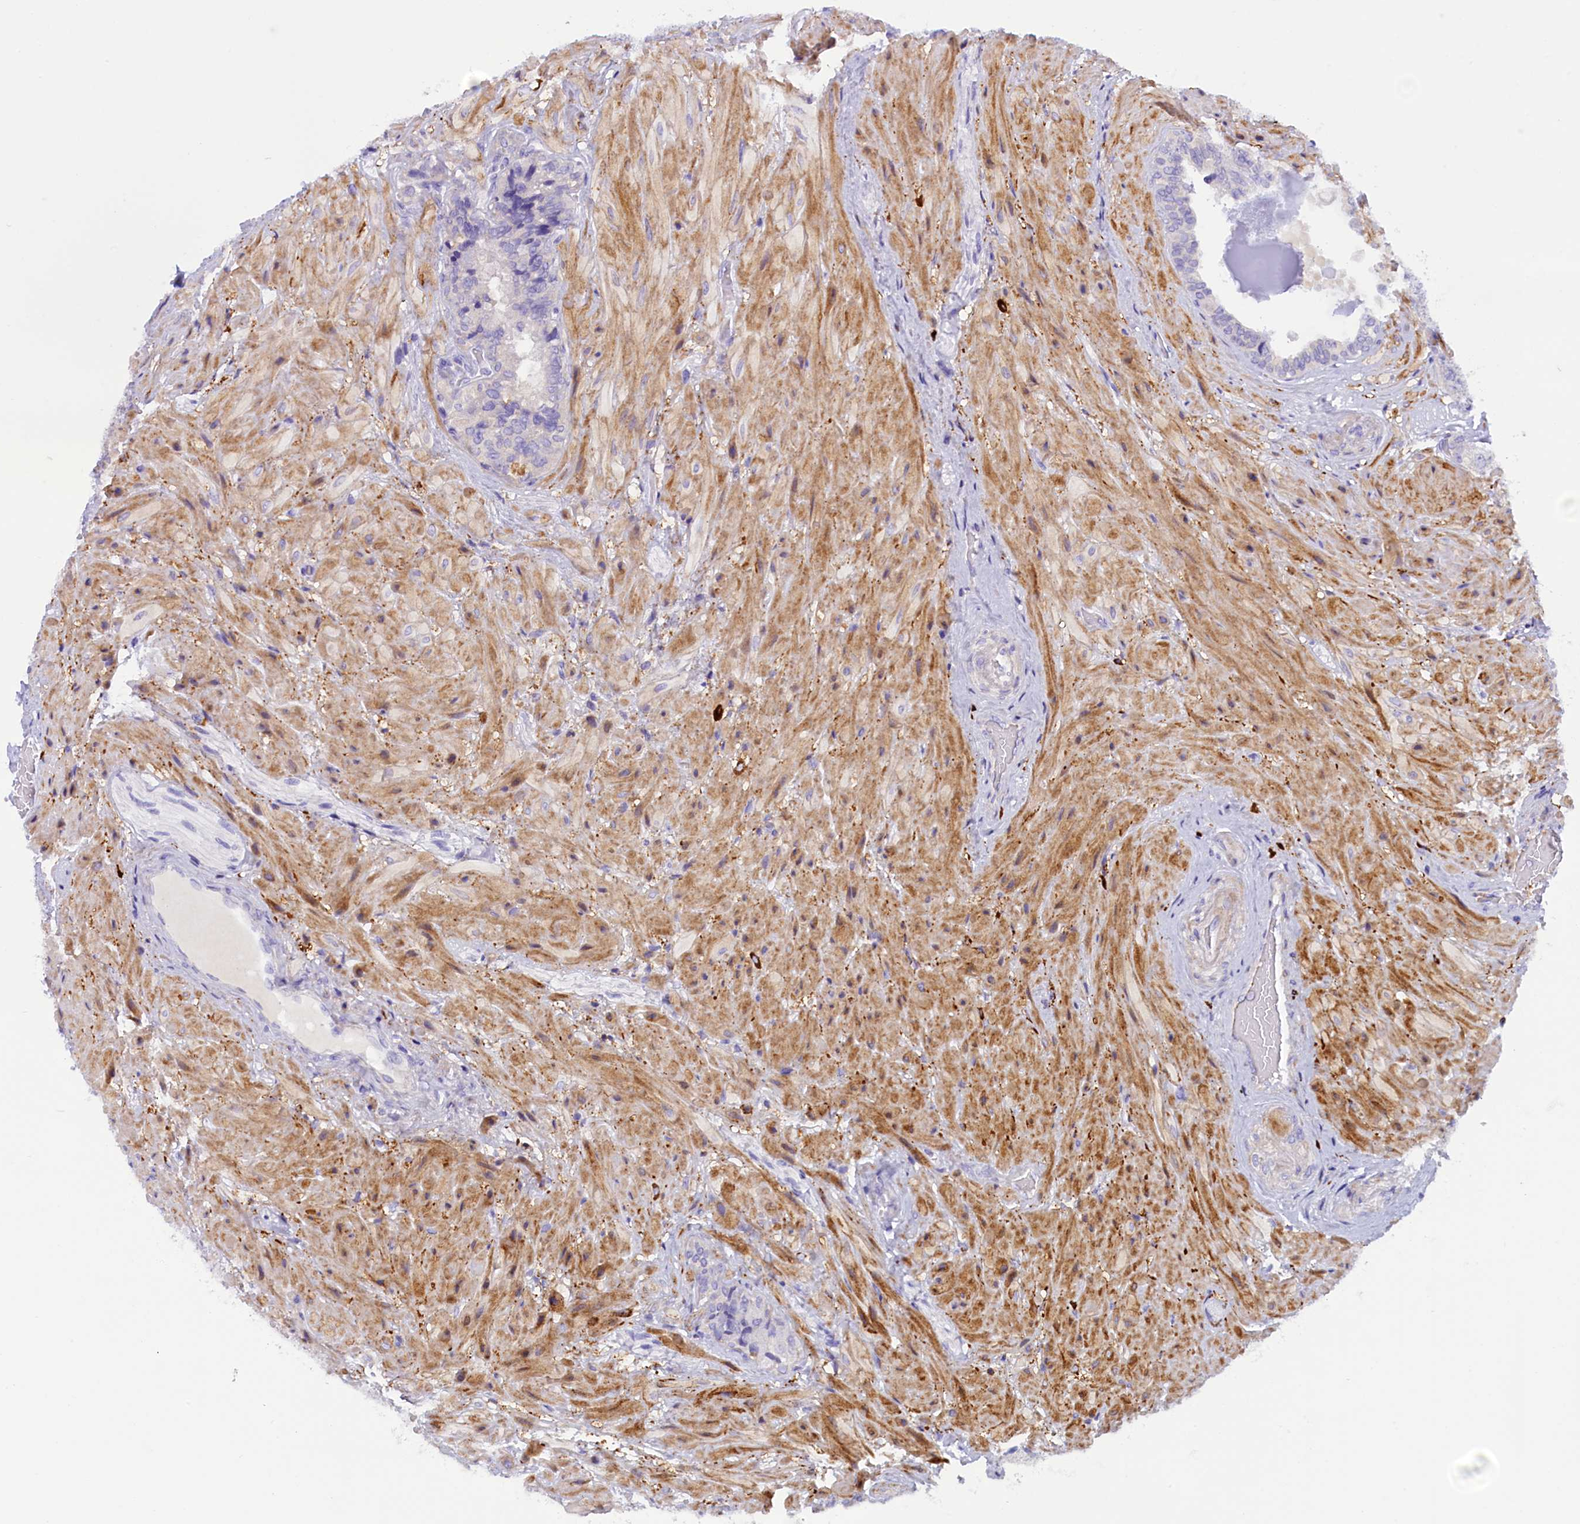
{"staining": {"intensity": "negative", "quantity": "none", "location": "none"}, "tissue": "seminal vesicle", "cell_type": "Glandular cells", "image_type": "normal", "snomed": [{"axis": "morphology", "description": "Normal tissue, NOS"}, {"axis": "topography", "description": "Prostate and seminal vesicle, NOS"}, {"axis": "topography", "description": "Prostate"}, {"axis": "topography", "description": "Seminal veicle"}], "caption": "DAB immunohistochemical staining of normal seminal vesicle exhibits no significant staining in glandular cells.", "gene": "RTTN", "patient": {"sex": "male", "age": 67}}